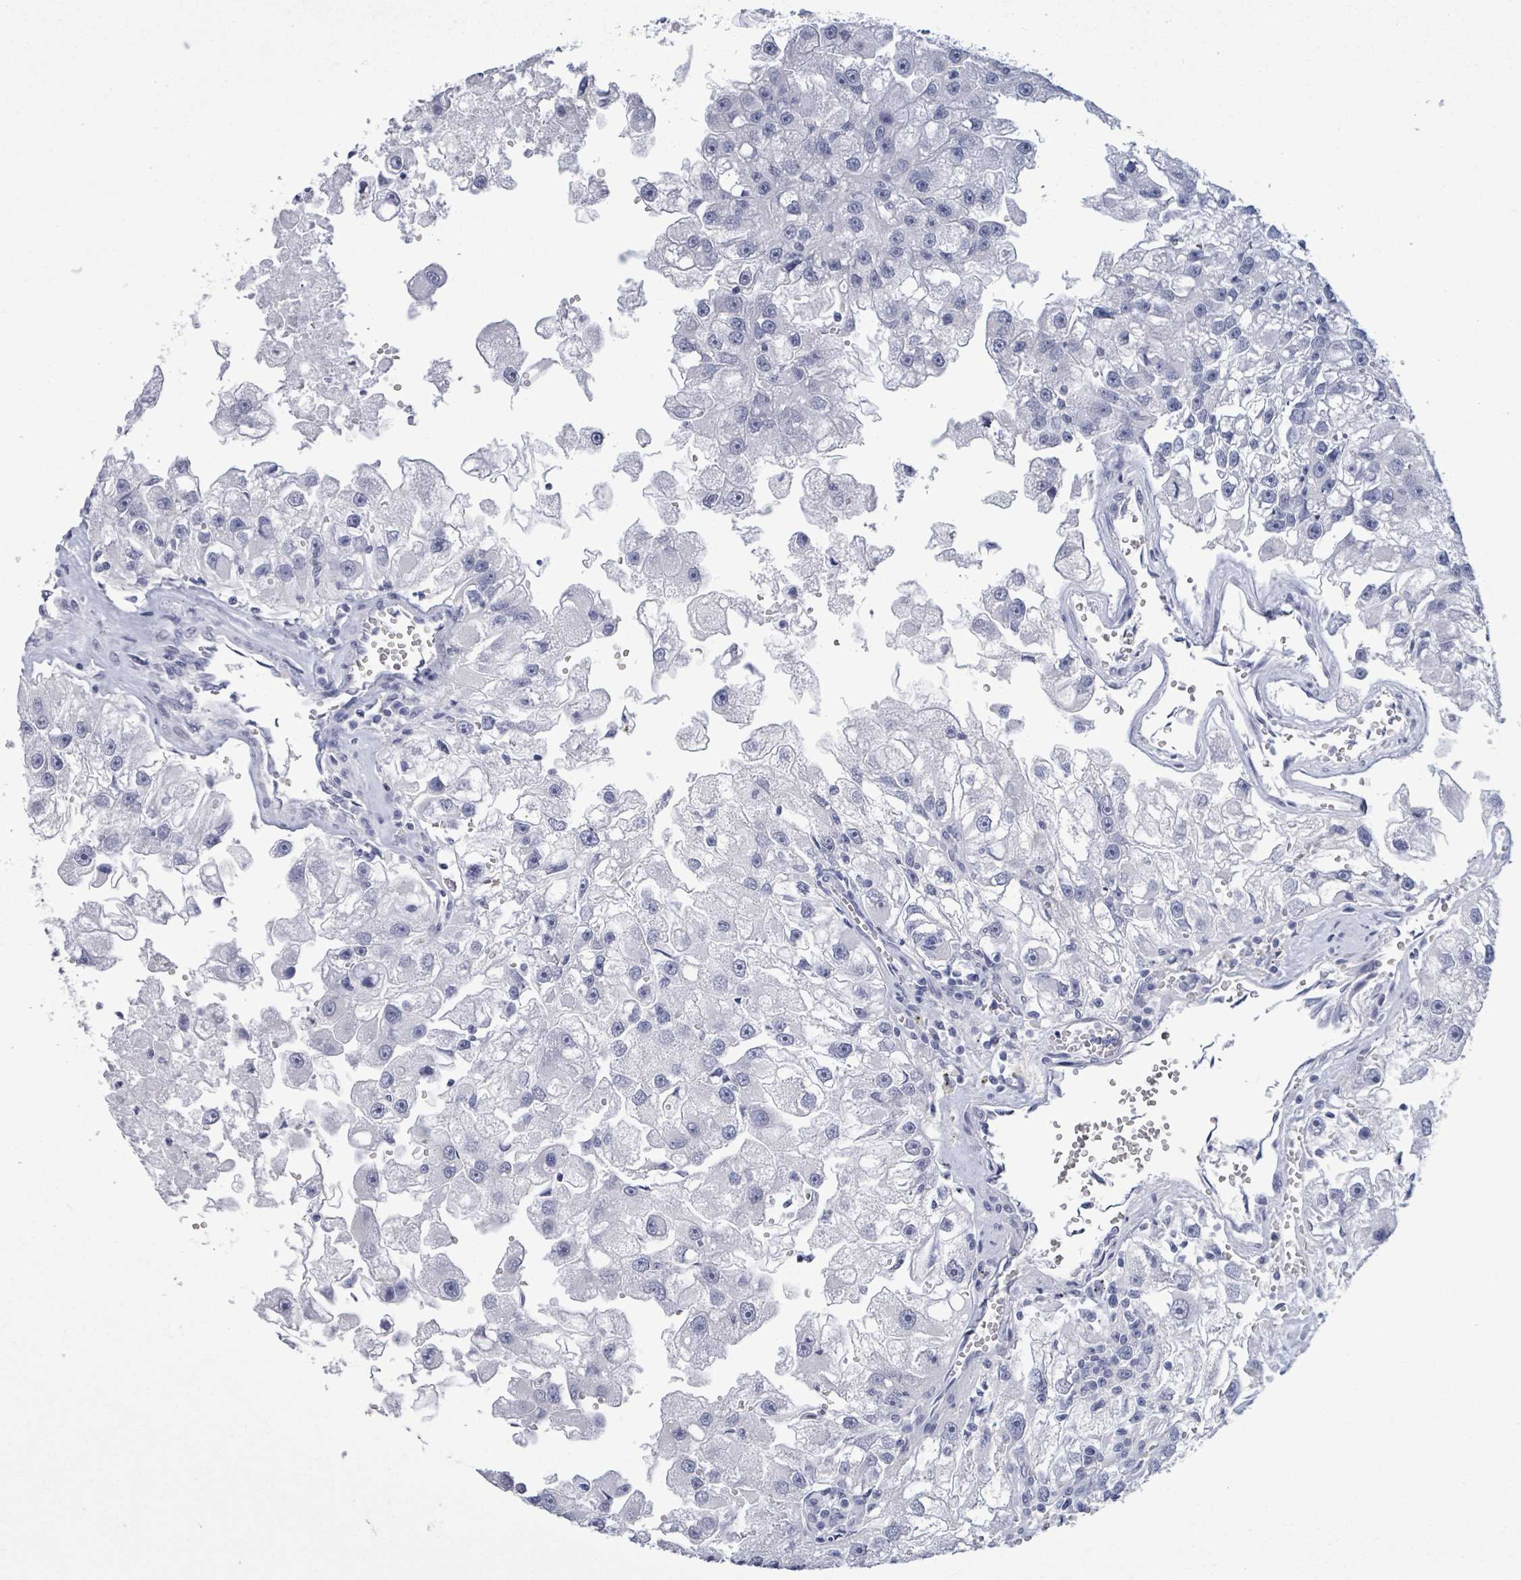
{"staining": {"intensity": "negative", "quantity": "none", "location": "none"}, "tissue": "renal cancer", "cell_type": "Tumor cells", "image_type": "cancer", "snomed": [{"axis": "morphology", "description": "Adenocarcinoma, NOS"}, {"axis": "topography", "description": "Kidney"}], "caption": "A photomicrograph of renal cancer (adenocarcinoma) stained for a protein exhibits no brown staining in tumor cells.", "gene": "NKX2-1", "patient": {"sex": "male", "age": 63}}